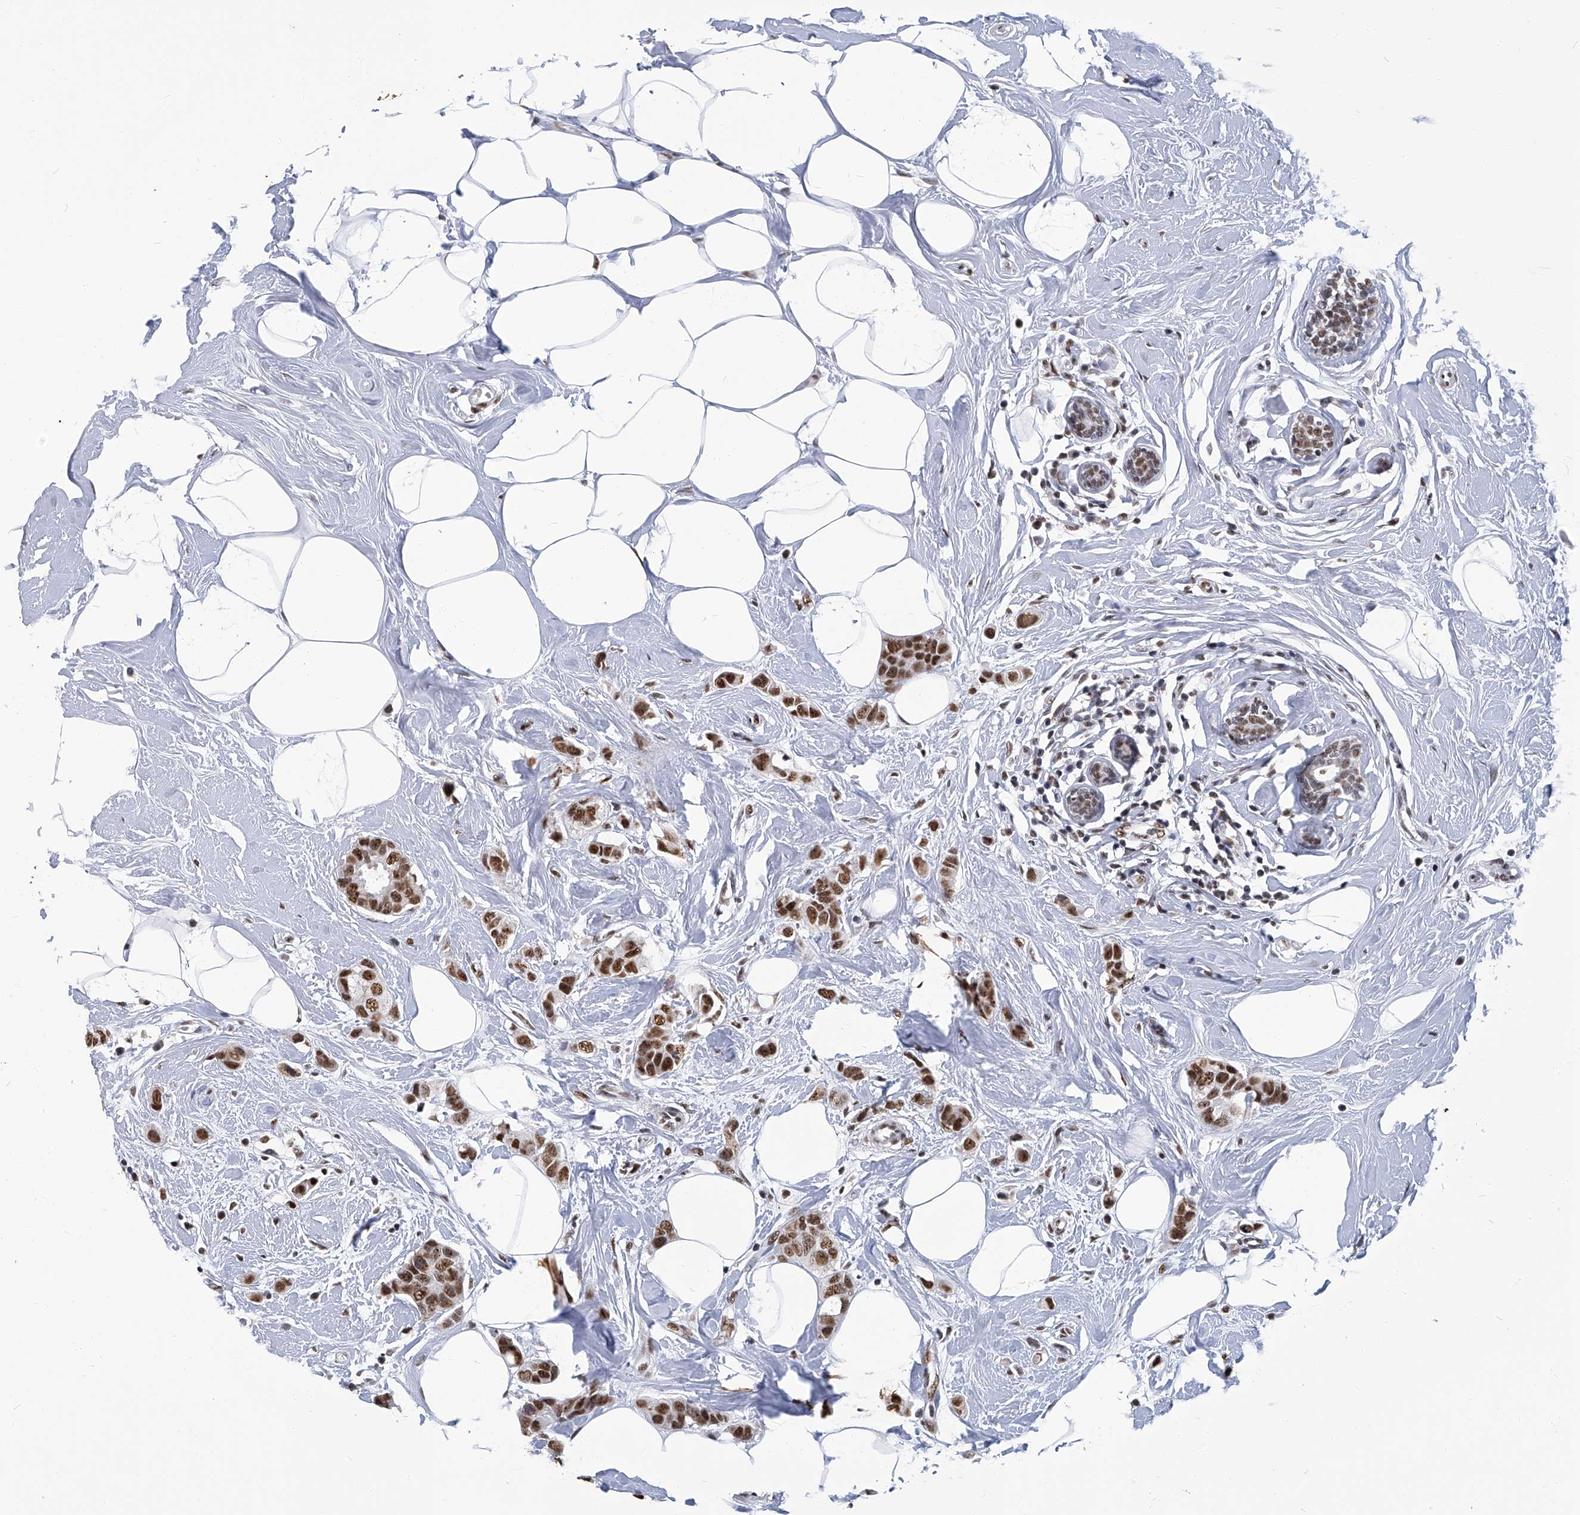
{"staining": {"intensity": "moderate", "quantity": ">75%", "location": "nuclear"}, "tissue": "breast cancer", "cell_type": "Tumor cells", "image_type": "cancer", "snomed": [{"axis": "morphology", "description": "Normal tissue, NOS"}, {"axis": "morphology", "description": "Duct carcinoma"}, {"axis": "topography", "description": "Breast"}], "caption": "The photomicrograph shows immunohistochemical staining of breast cancer (intraductal carcinoma). There is moderate nuclear staining is identified in about >75% of tumor cells.", "gene": "HBP1", "patient": {"sex": "female", "age": 50}}